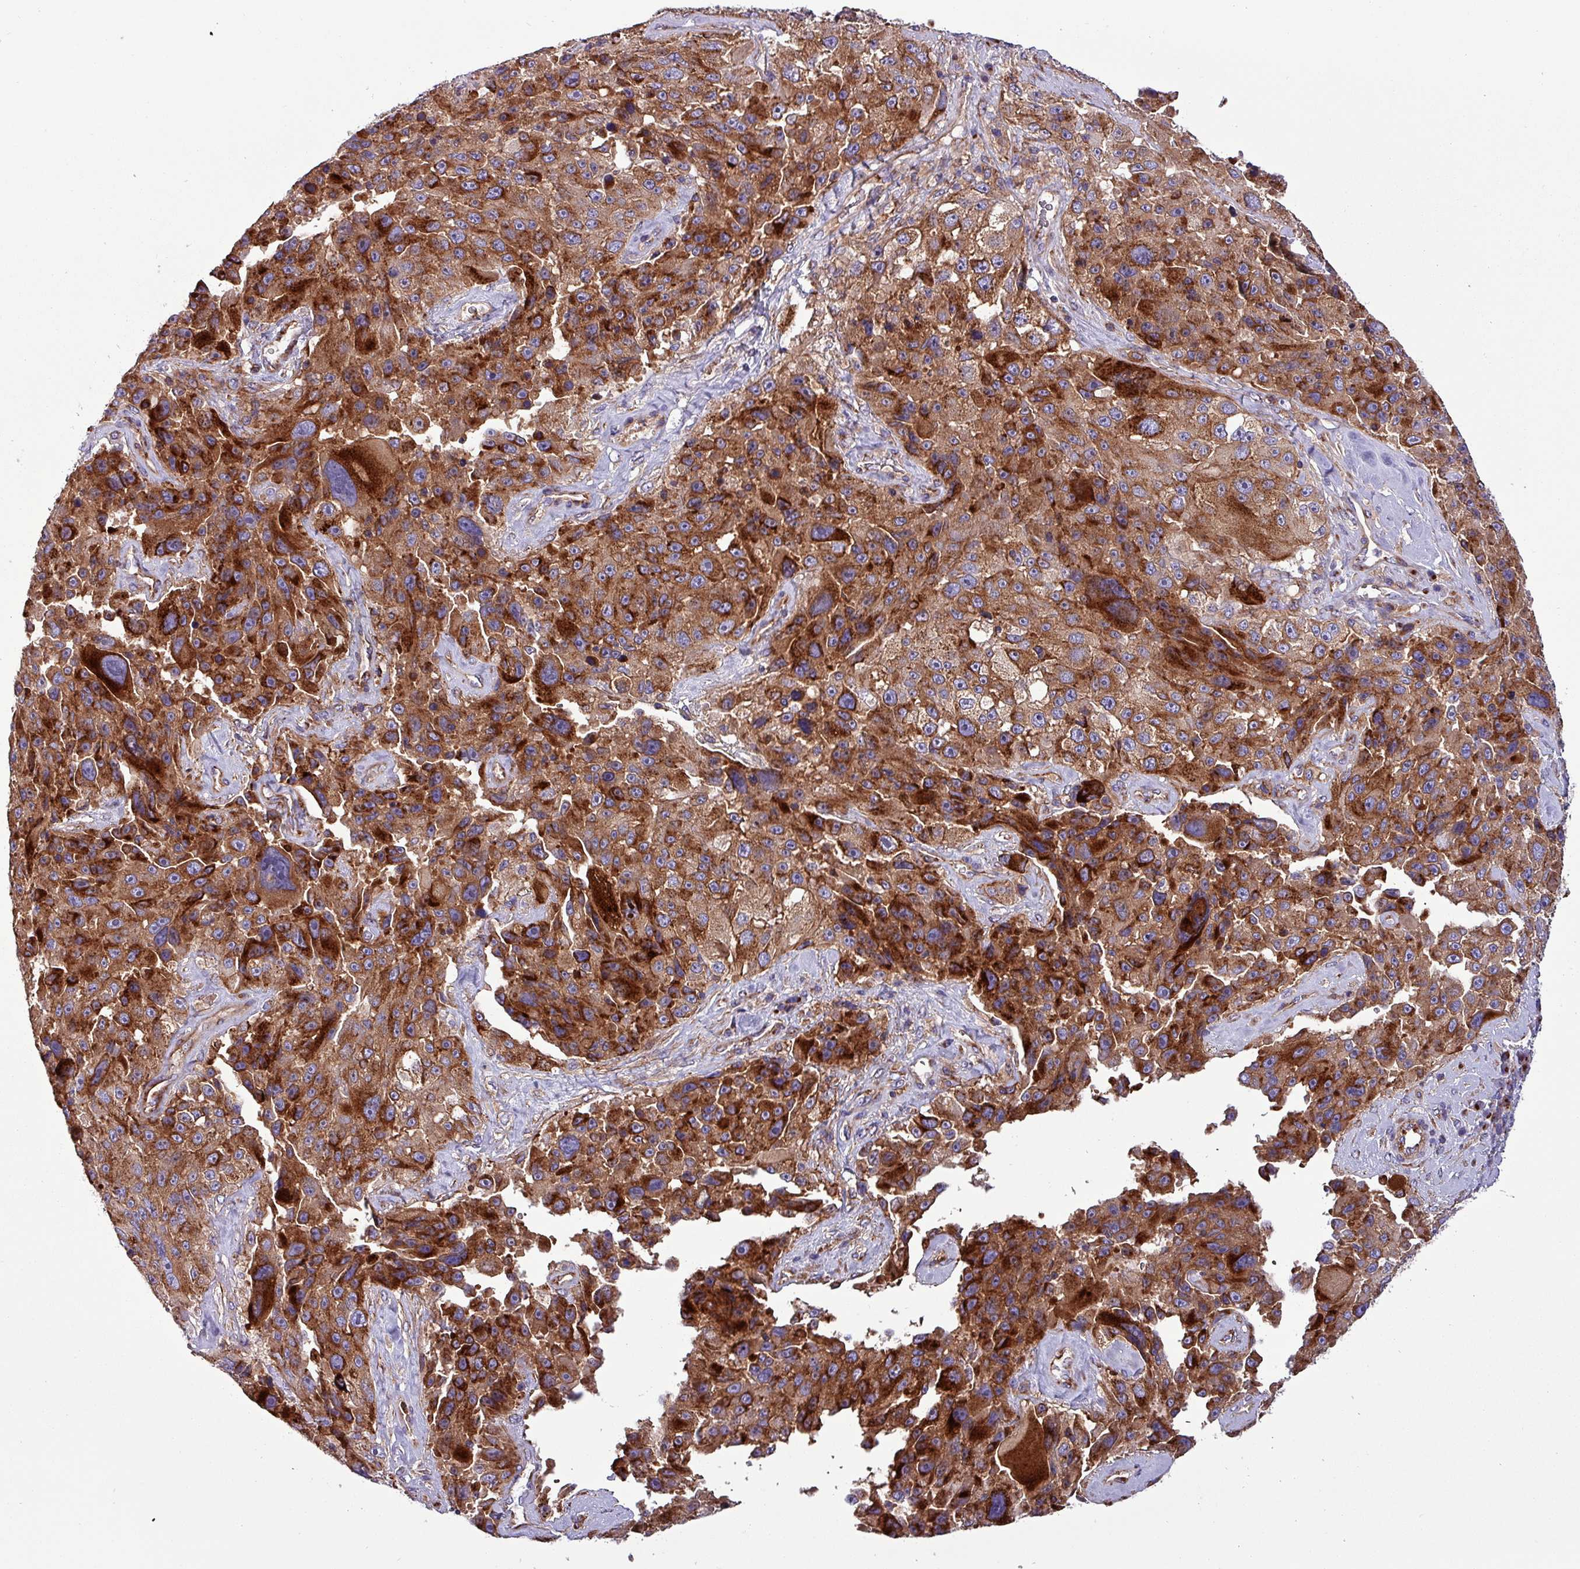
{"staining": {"intensity": "strong", "quantity": ">75%", "location": "cytoplasmic/membranous"}, "tissue": "melanoma", "cell_type": "Tumor cells", "image_type": "cancer", "snomed": [{"axis": "morphology", "description": "Malignant melanoma, Metastatic site"}, {"axis": "topography", "description": "Lymph node"}], "caption": "Immunohistochemistry (IHC) image of human malignant melanoma (metastatic site) stained for a protein (brown), which exhibits high levels of strong cytoplasmic/membranous staining in about >75% of tumor cells.", "gene": "VAMP4", "patient": {"sex": "male", "age": 62}}